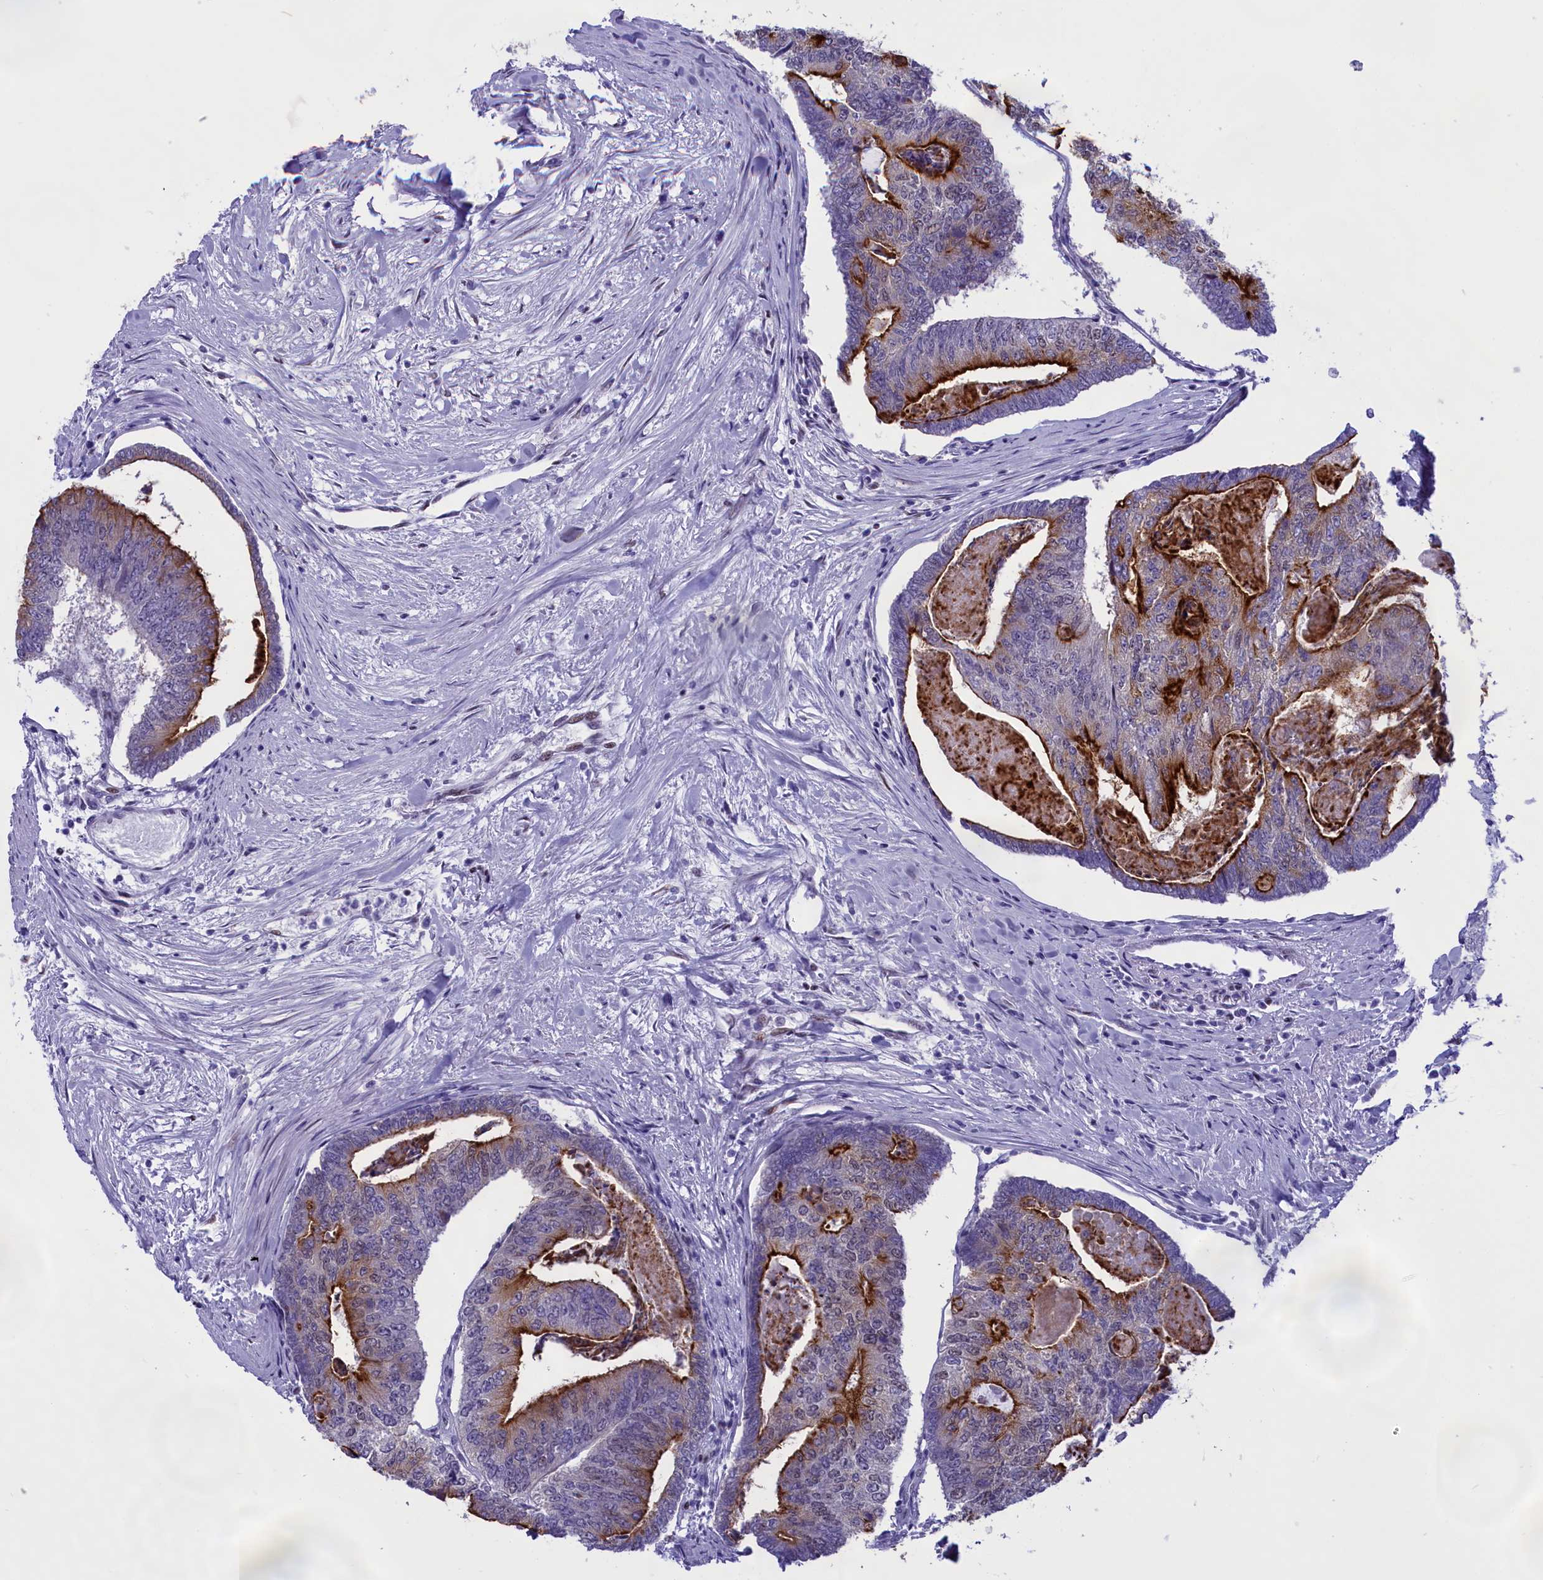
{"staining": {"intensity": "strong", "quantity": "25%-75%", "location": "cytoplasmic/membranous"}, "tissue": "colorectal cancer", "cell_type": "Tumor cells", "image_type": "cancer", "snomed": [{"axis": "morphology", "description": "Adenocarcinoma, NOS"}, {"axis": "topography", "description": "Colon"}], "caption": "The histopathology image shows a brown stain indicating the presence of a protein in the cytoplasmic/membranous of tumor cells in colorectal adenocarcinoma. (DAB = brown stain, brightfield microscopy at high magnification).", "gene": "SPIRE2", "patient": {"sex": "female", "age": 67}}